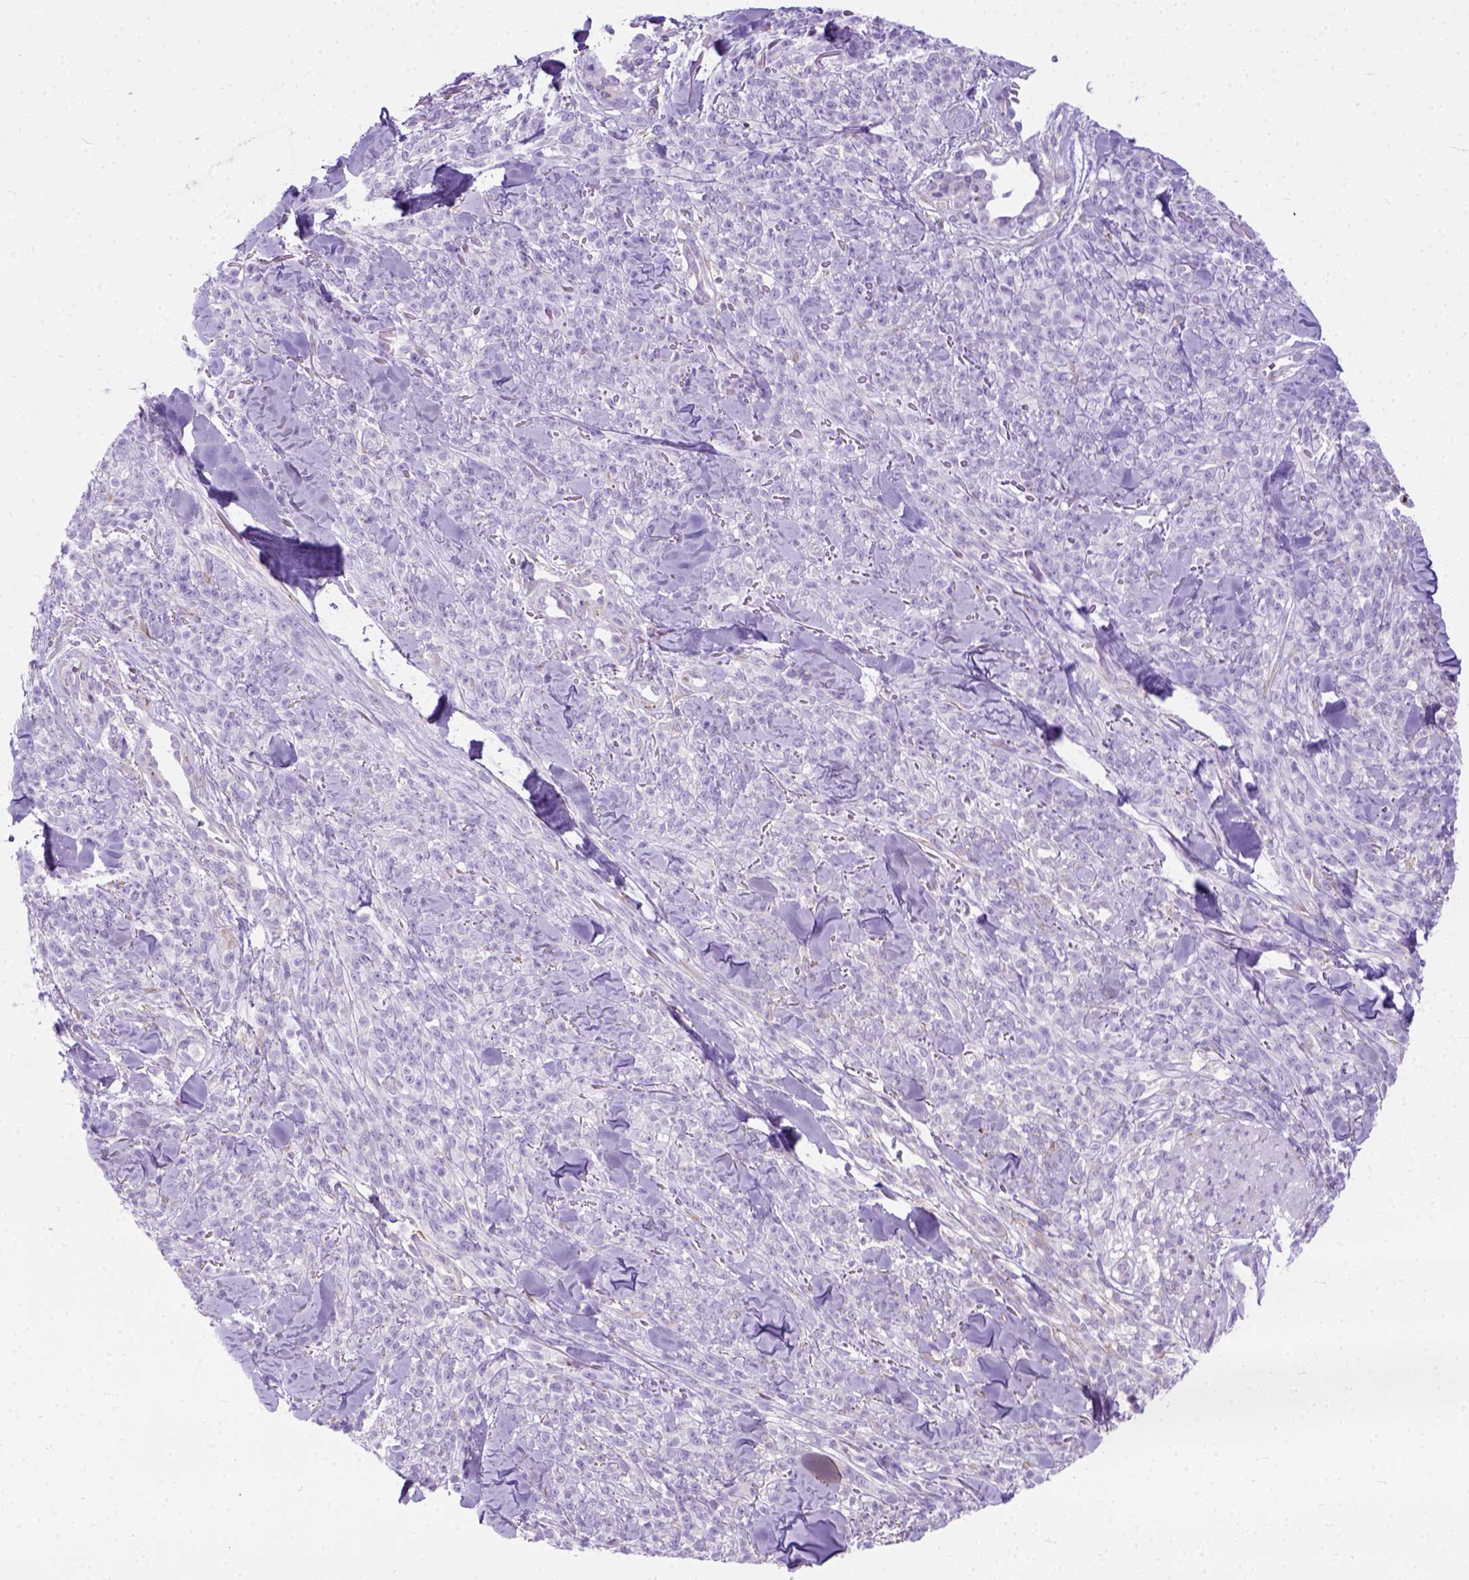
{"staining": {"intensity": "negative", "quantity": "none", "location": "none"}, "tissue": "melanoma", "cell_type": "Tumor cells", "image_type": "cancer", "snomed": [{"axis": "morphology", "description": "Malignant melanoma, NOS"}, {"axis": "topography", "description": "Skin"}, {"axis": "topography", "description": "Skin of trunk"}], "caption": "Immunohistochemistry (IHC) image of malignant melanoma stained for a protein (brown), which shows no staining in tumor cells.", "gene": "PLK4", "patient": {"sex": "male", "age": 74}}